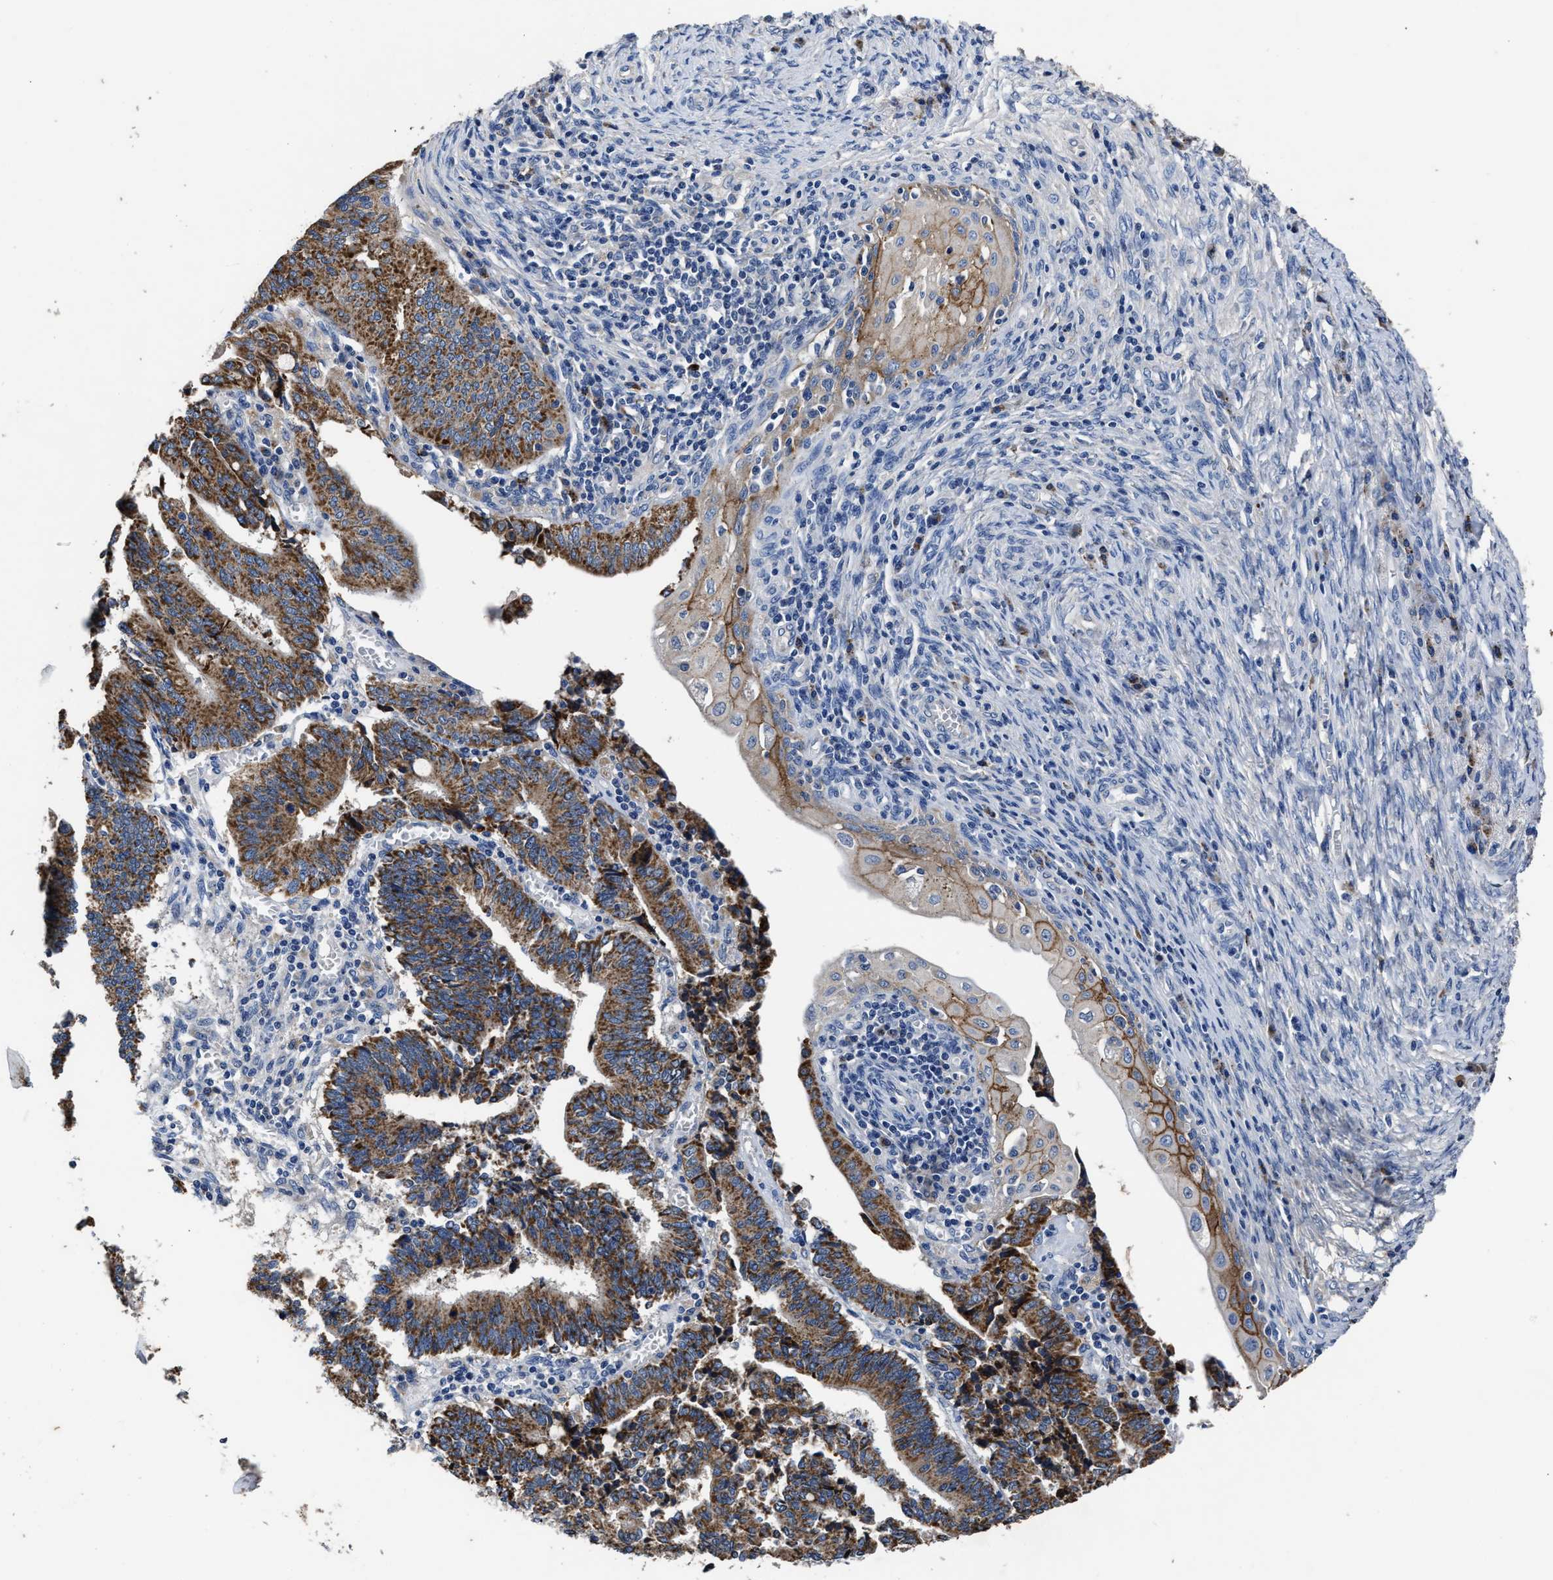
{"staining": {"intensity": "moderate", "quantity": ">75%", "location": "cytoplasmic/membranous"}, "tissue": "cervical cancer", "cell_type": "Tumor cells", "image_type": "cancer", "snomed": [{"axis": "morphology", "description": "Adenocarcinoma, NOS"}, {"axis": "topography", "description": "Cervix"}], "caption": "Immunohistochemical staining of adenocarcinoma (cervical) demonstrates moderate cytoplasmic/membranous protein expression in approximately >75% of tumor cells. The staining was performed using DAB (3,3'-diaminobenzidine) to visualize the protein expression in brown, while the nuclei were stained in blue with hematoxylin (Magnification: 20x).", "gene": "UBR4", "patient": {"sex": "female", "age": 44}}